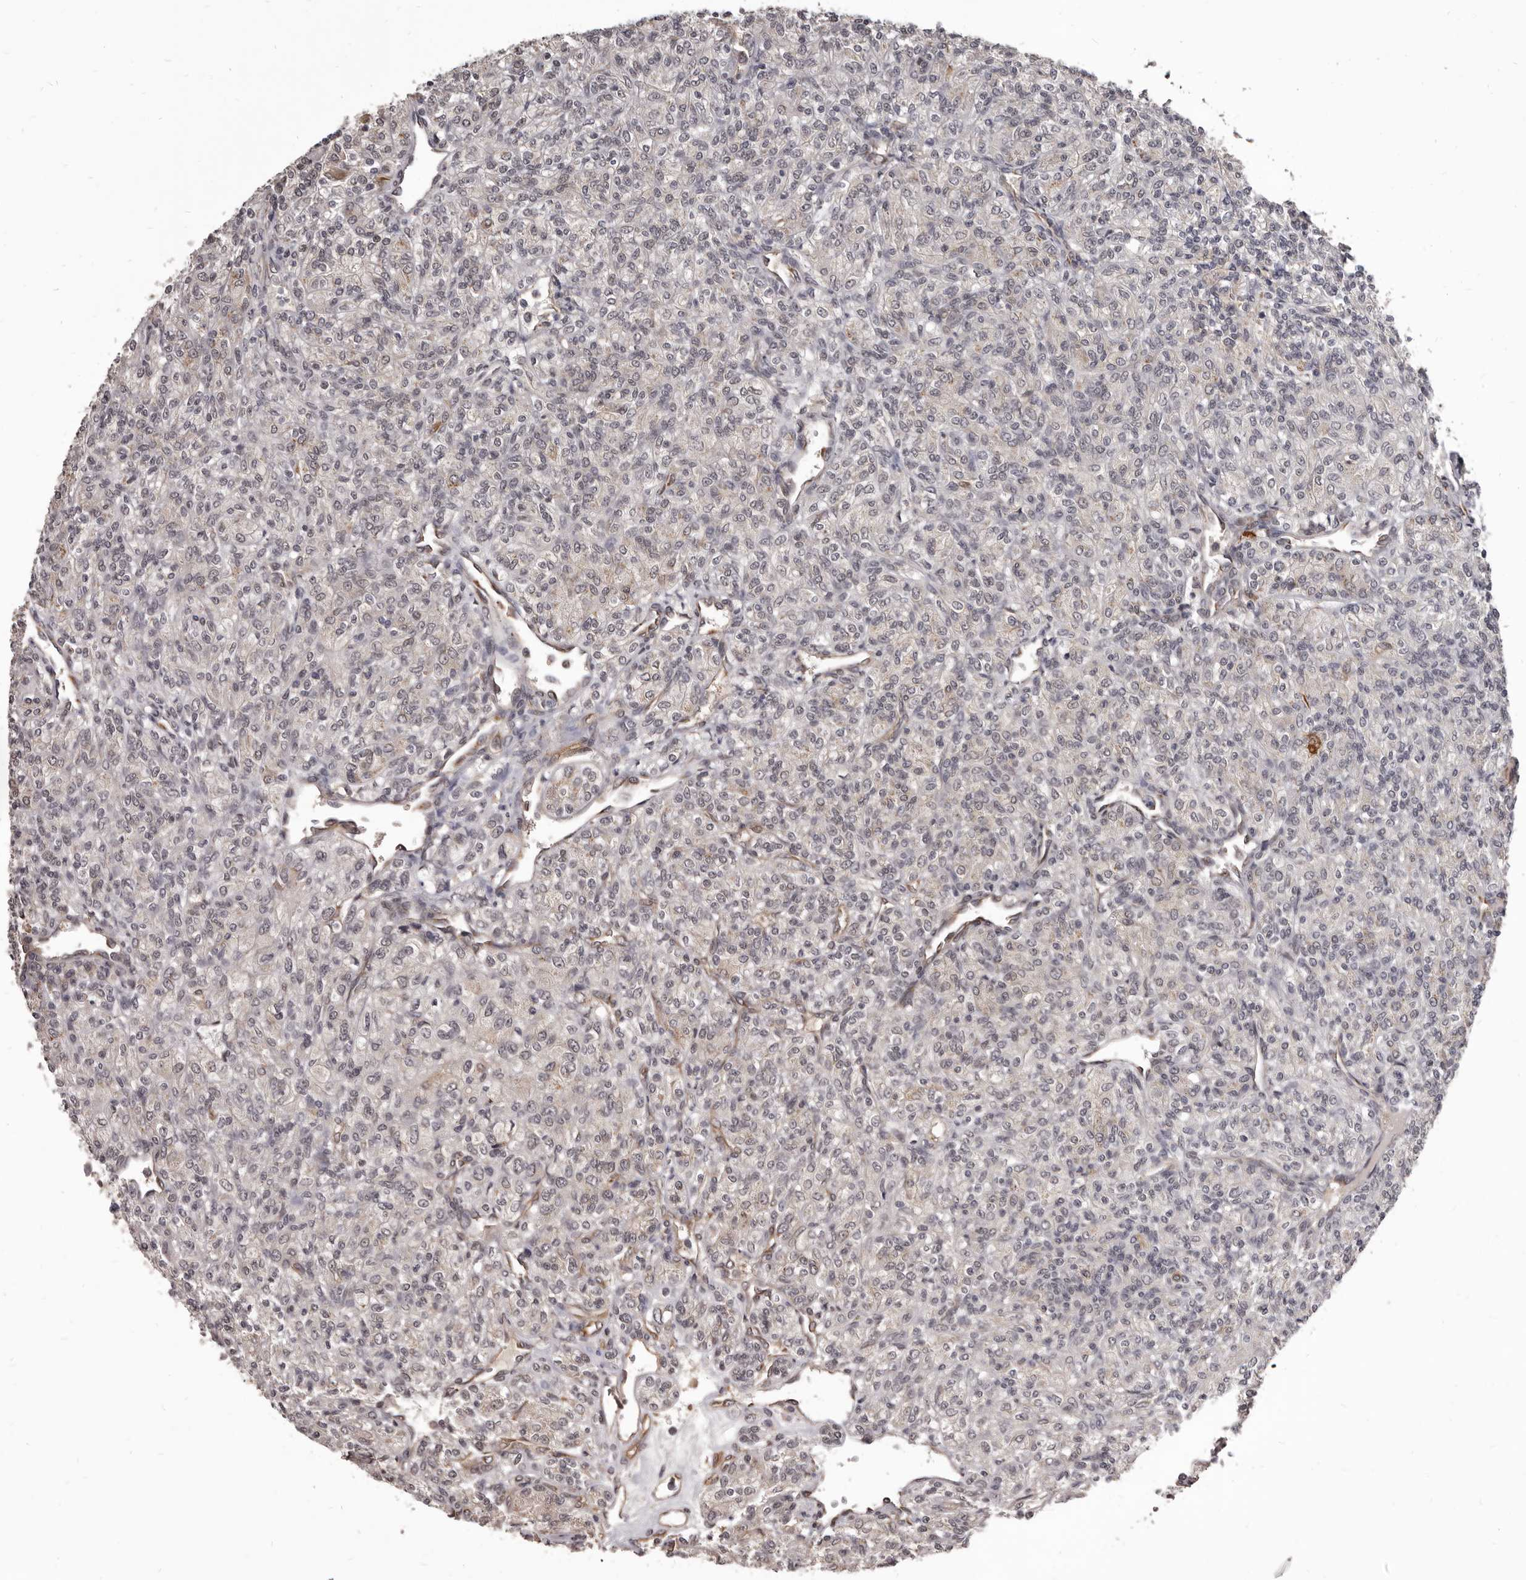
{"staining": {"intensity": "weak", "quantity": "<25%", "location": "cytoplasmic/membranous"}, "tissue": "renal cancer", "cell_type": "Tumor cells", "image_type": "cancer", "snomed": [{"axis": "morphology", "description": "Adenocarcinoma, NOS"}, {"axis": "topography", "description": "Kidney"}], "caption": "Immunohistochemistry (IHC) of human adenocarcinoma (renal) demonstrates no expression in tumor cells.", "gene": "ADAMTS20", "patient": {"sex": "male", "age": 77}}